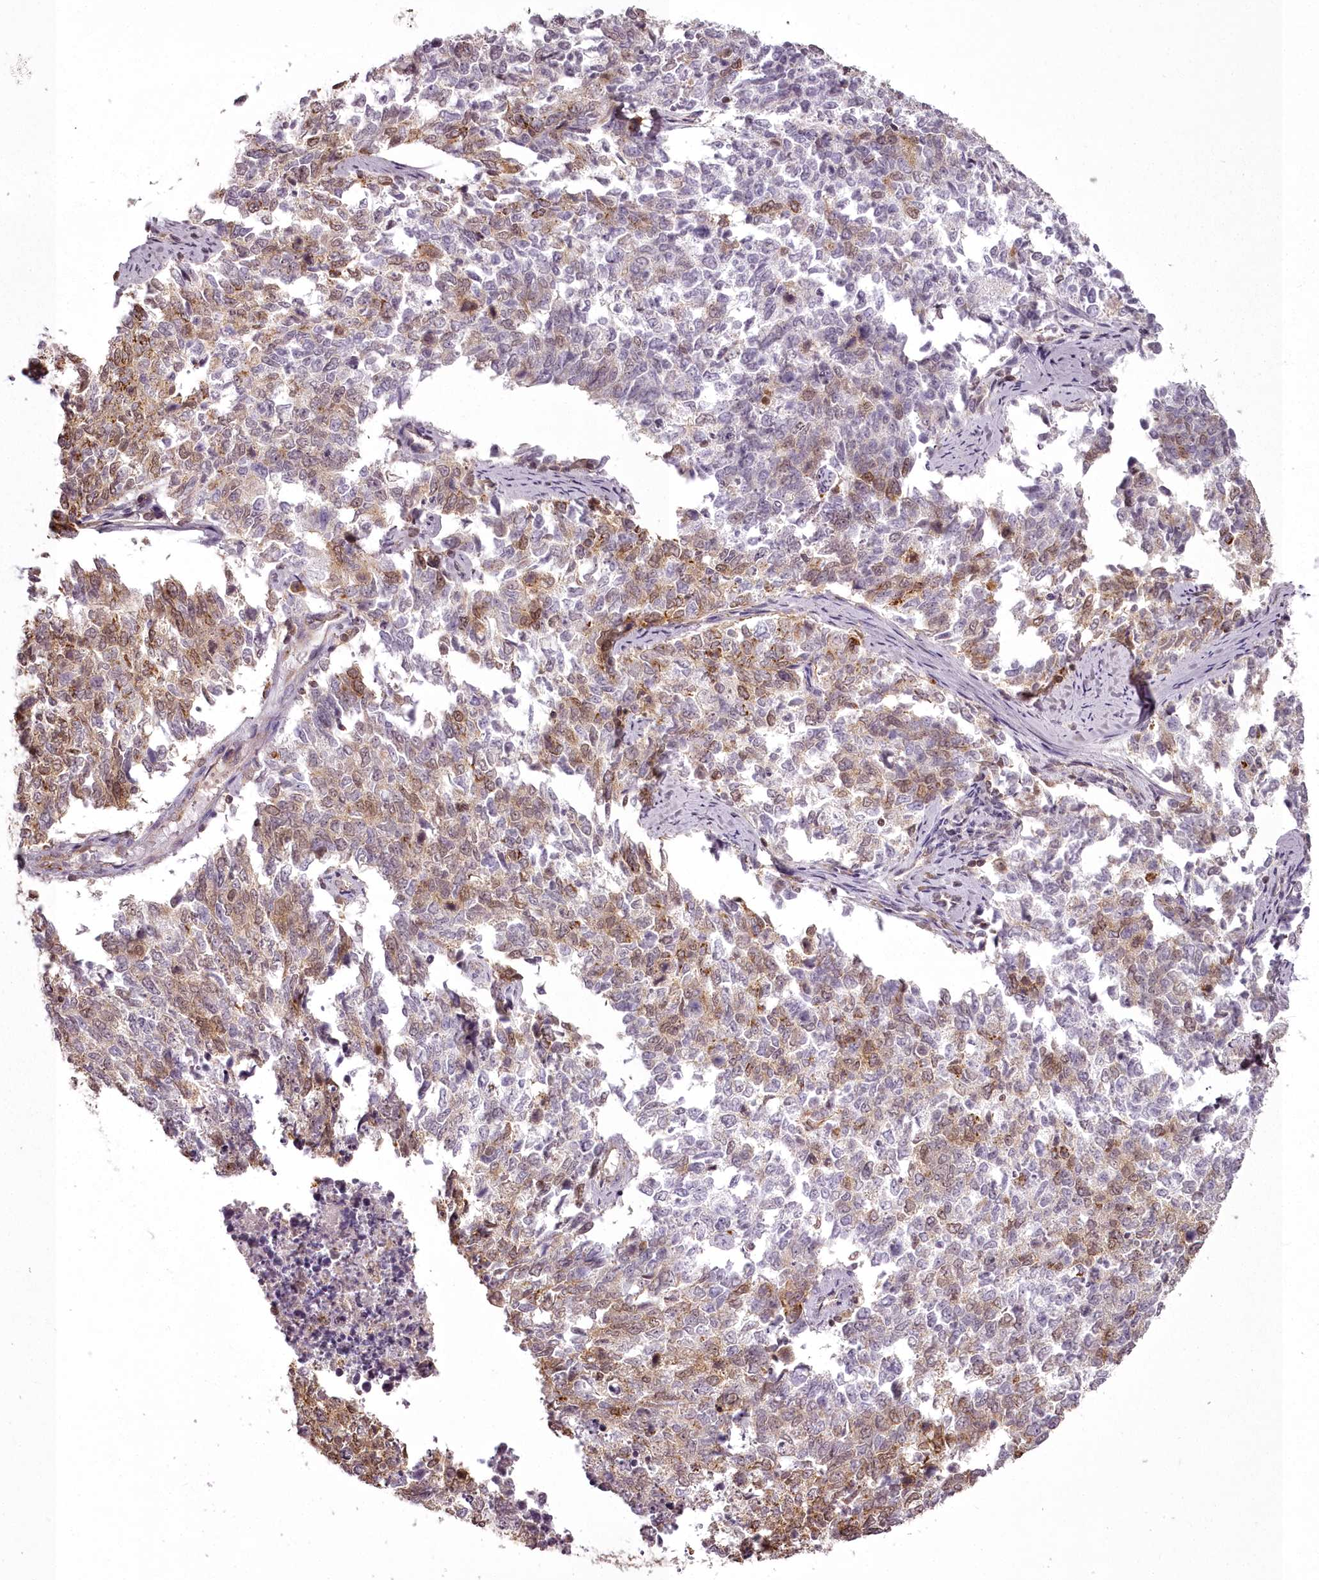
{"staining": {"intensity": "strong", "quantity": "25%-75%", "location": "cytoplasmic/membranous"}, "tissue": "cervical cancer", "cell_type": "Tumor cells", "image_type": "cancer", "snomed": [{"axis": "morphology", "description": "Squamous cell carcinoma, NOS"}, {"axis": "topography", "description": "Cervix"}], "caption": "Human squamous cell carcinoma (cervical) stained with a brown dye reveals strong cytoplasmic/membranous positive staining in approximately 25%-75% of tumor cells.", "gene": "CHCHD2", "patient": {"sex": "female", "age": 63}}